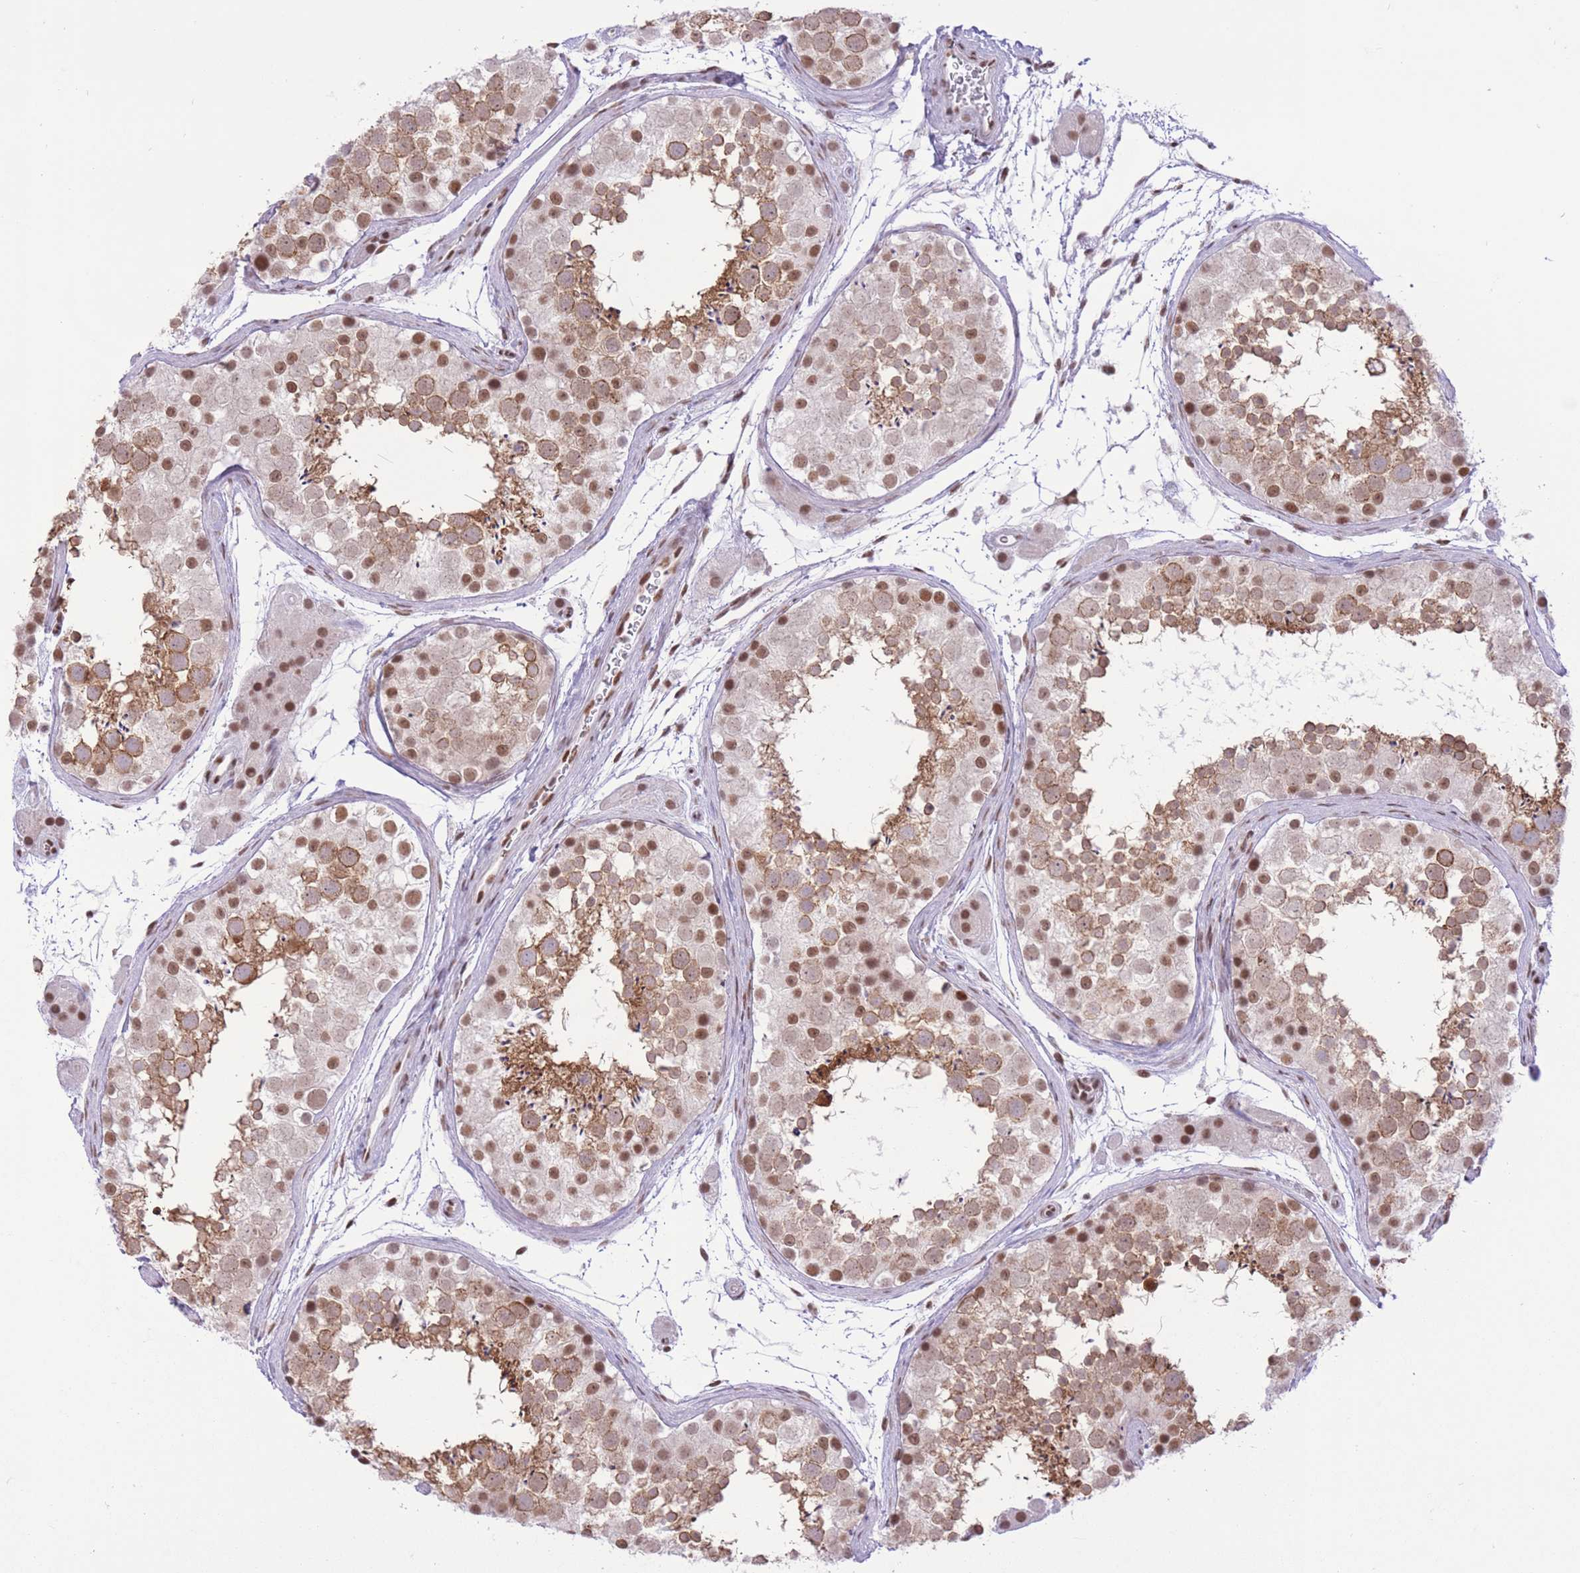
{"staining": {"intensity": "moderate", "quantity": ">75%", "location": "cytoplasmic/membranous,nuclear"}, "tissue": "testis", "cell_type": "Cells in seminiferous ducts", "image_type": "normal", "snomed": [{"axis": "morphology", "description": "Normal tissue, NOS"}, {"axis": "topography", "description": "Testis"}], "caption": "Cells in seminiferous ducts demonstrate medium levels of moderate cytoplasmic/membranous,nuclear staining in about >75% of cells in benign human testis. The staining was performed using DAB to visualize the protein expression in brown, while the nuclei were stained in blue with hematoxylin (Magnification: 20x).", "gene": "ZBED5", "patient": {"sex": "male", "age": 41}}